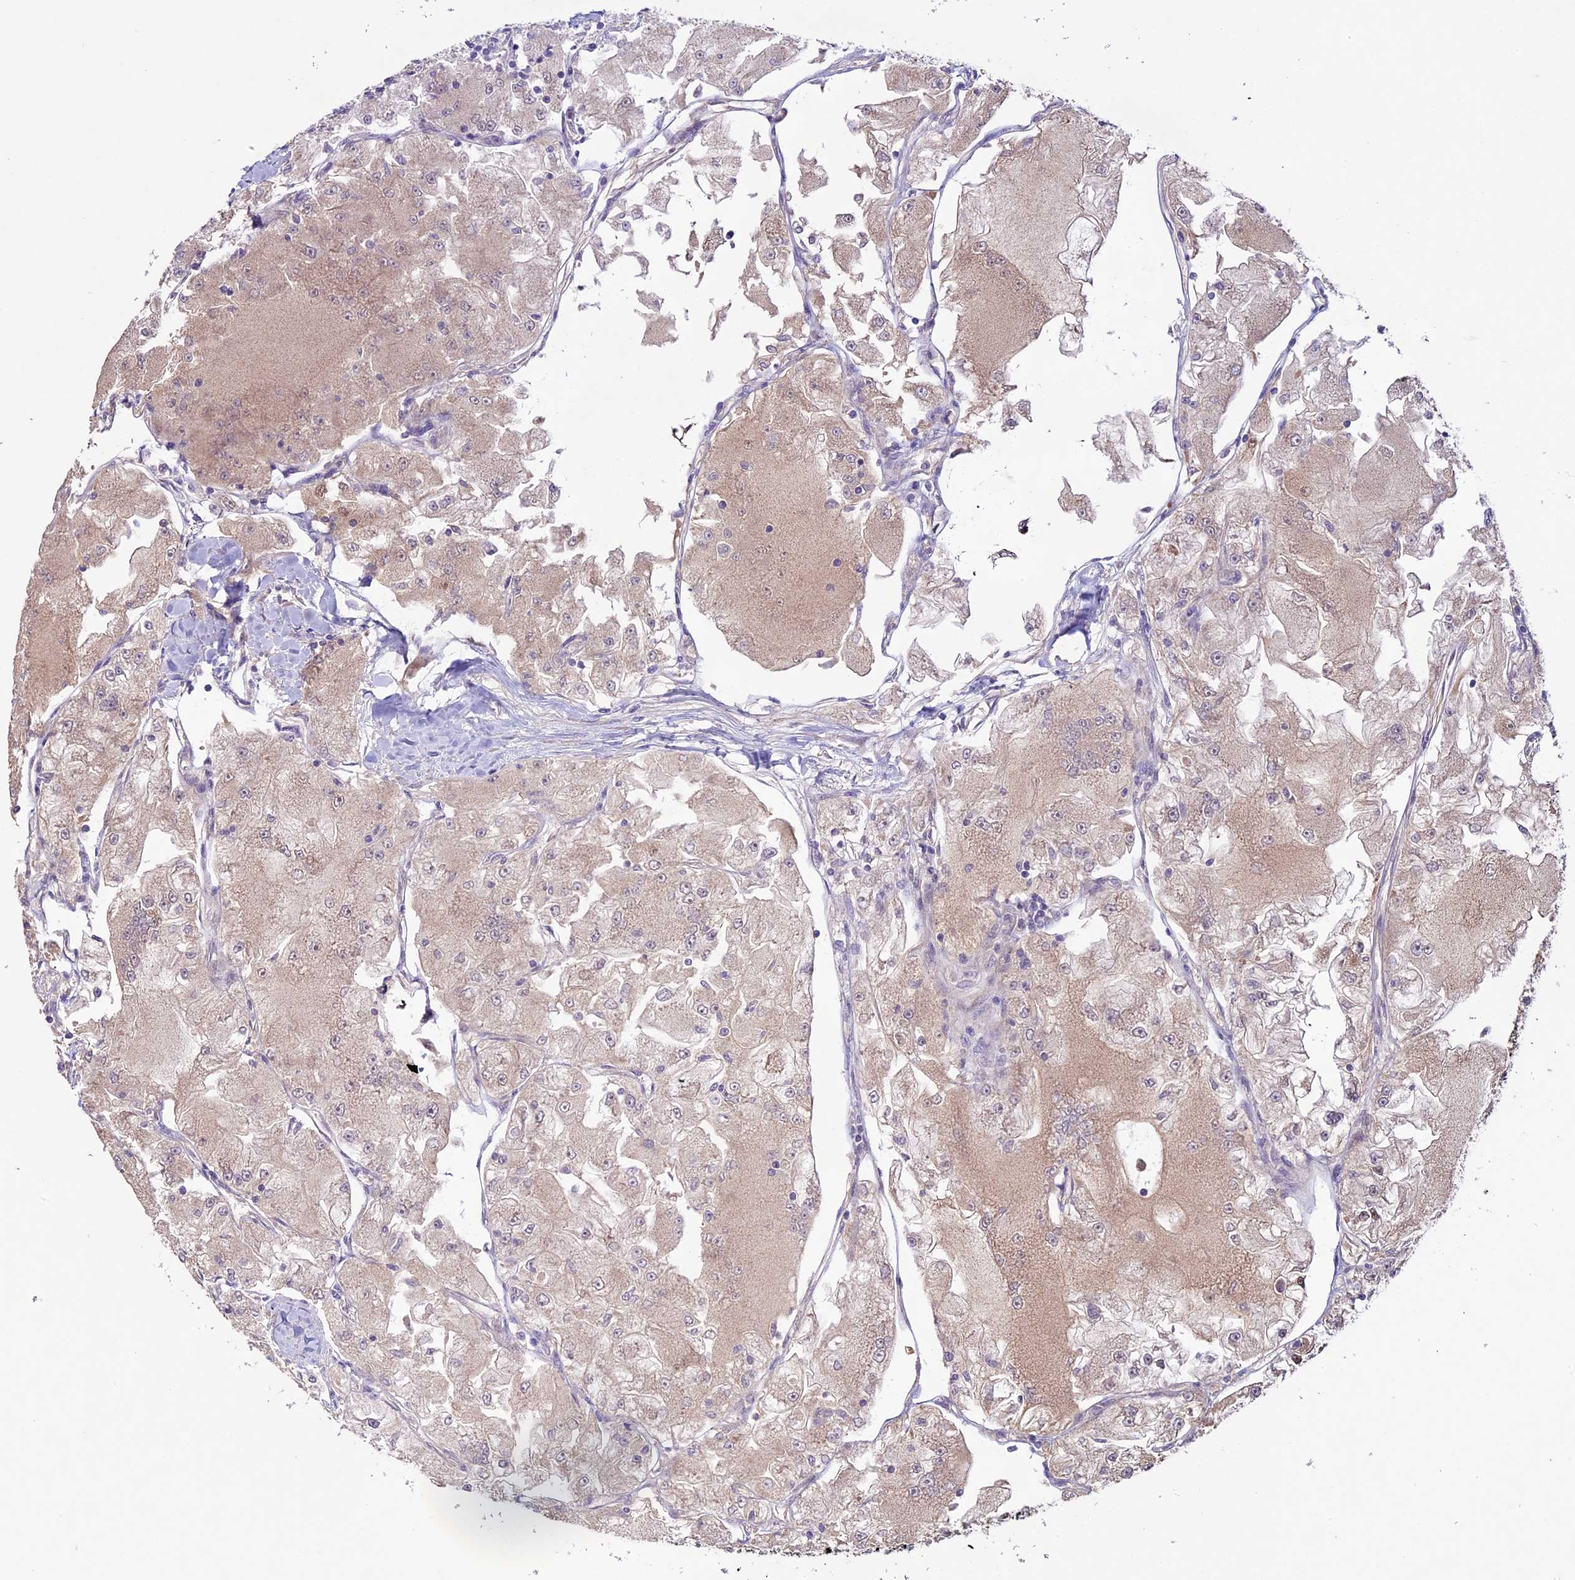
{"staining": {"intensity": "weak", "quantity": "25%-75%", "location": "cytoplasmic/membranous"}, "tissue": "renal cancer", "cell_type": "Tumor cells", "image_type": "cancer", "snomed": [{"axis": "morphology", "description": "Adenocarcinoma, NOS"}, {"axis": "topography", "description": "Kidney"}], "caption": "This micrograph reveals renal cancer stained with immunohistochemistry to label a protein in brown. The cytoplasmic/membranous of tumor cells show weak positivity for the protein. Nuclei are counter-stained blue.", "gene": "C3orf70", "patient": {"sex": "female", "age": 72}}